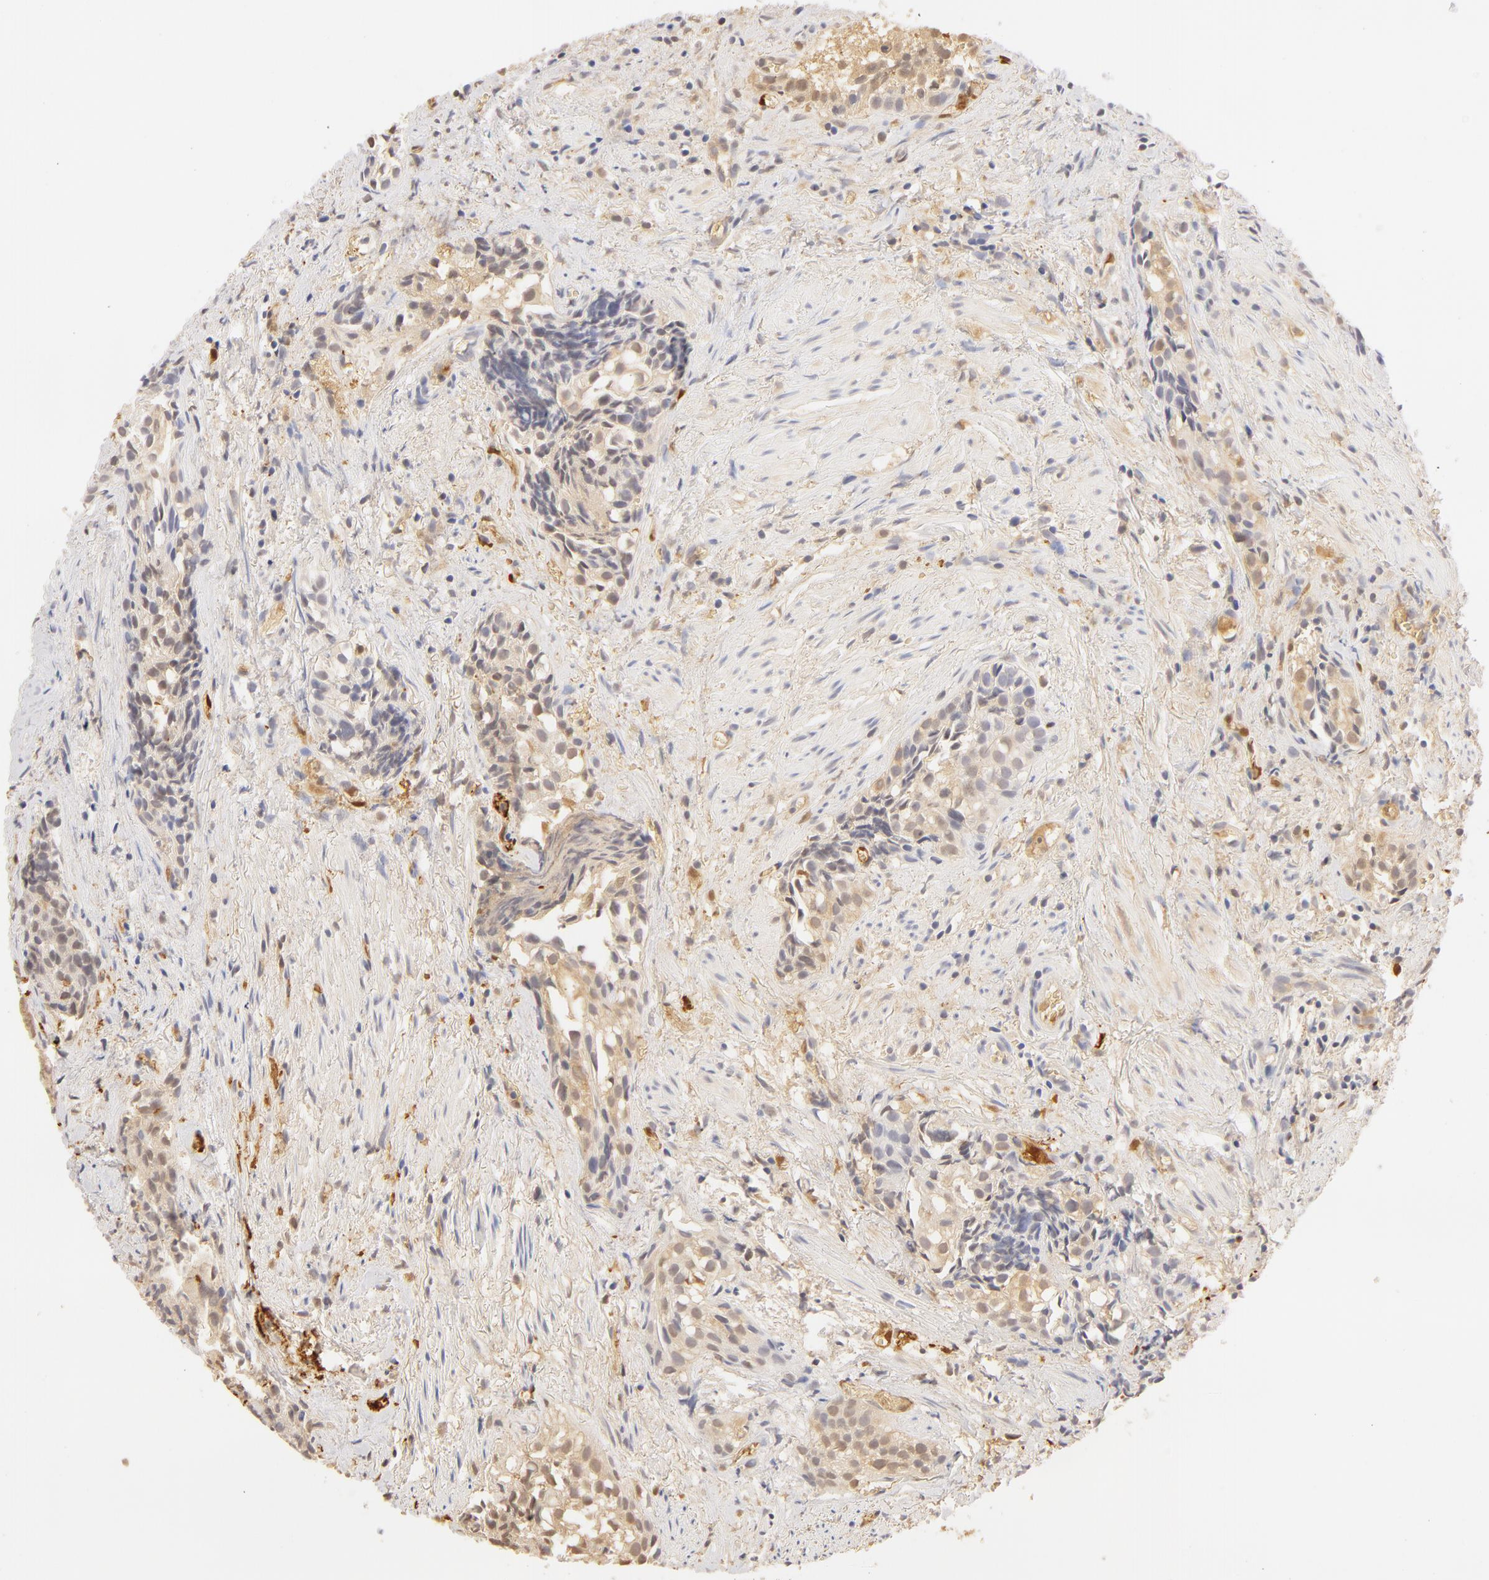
{"staining": {"intensity": "negative", "quantity": "none", "location": "none"}, "tissue": "urothelial cancer", "cell_type": "Tumor cells", "image_type": "cancer", "snomed": [{"axis": "morphology", "description": "Urothelial carcinoma, High grade"}, {"axis": "topography", "description": "Urinary bladder"}], "caption": "IHC image of neoplastic tissue: human high-grade urothelial carcinoma stained with DAB exhibits no significant protein positivity in tumor cells.", "gene": "CA2", "patient": {"sex": "female", "age": 78}}